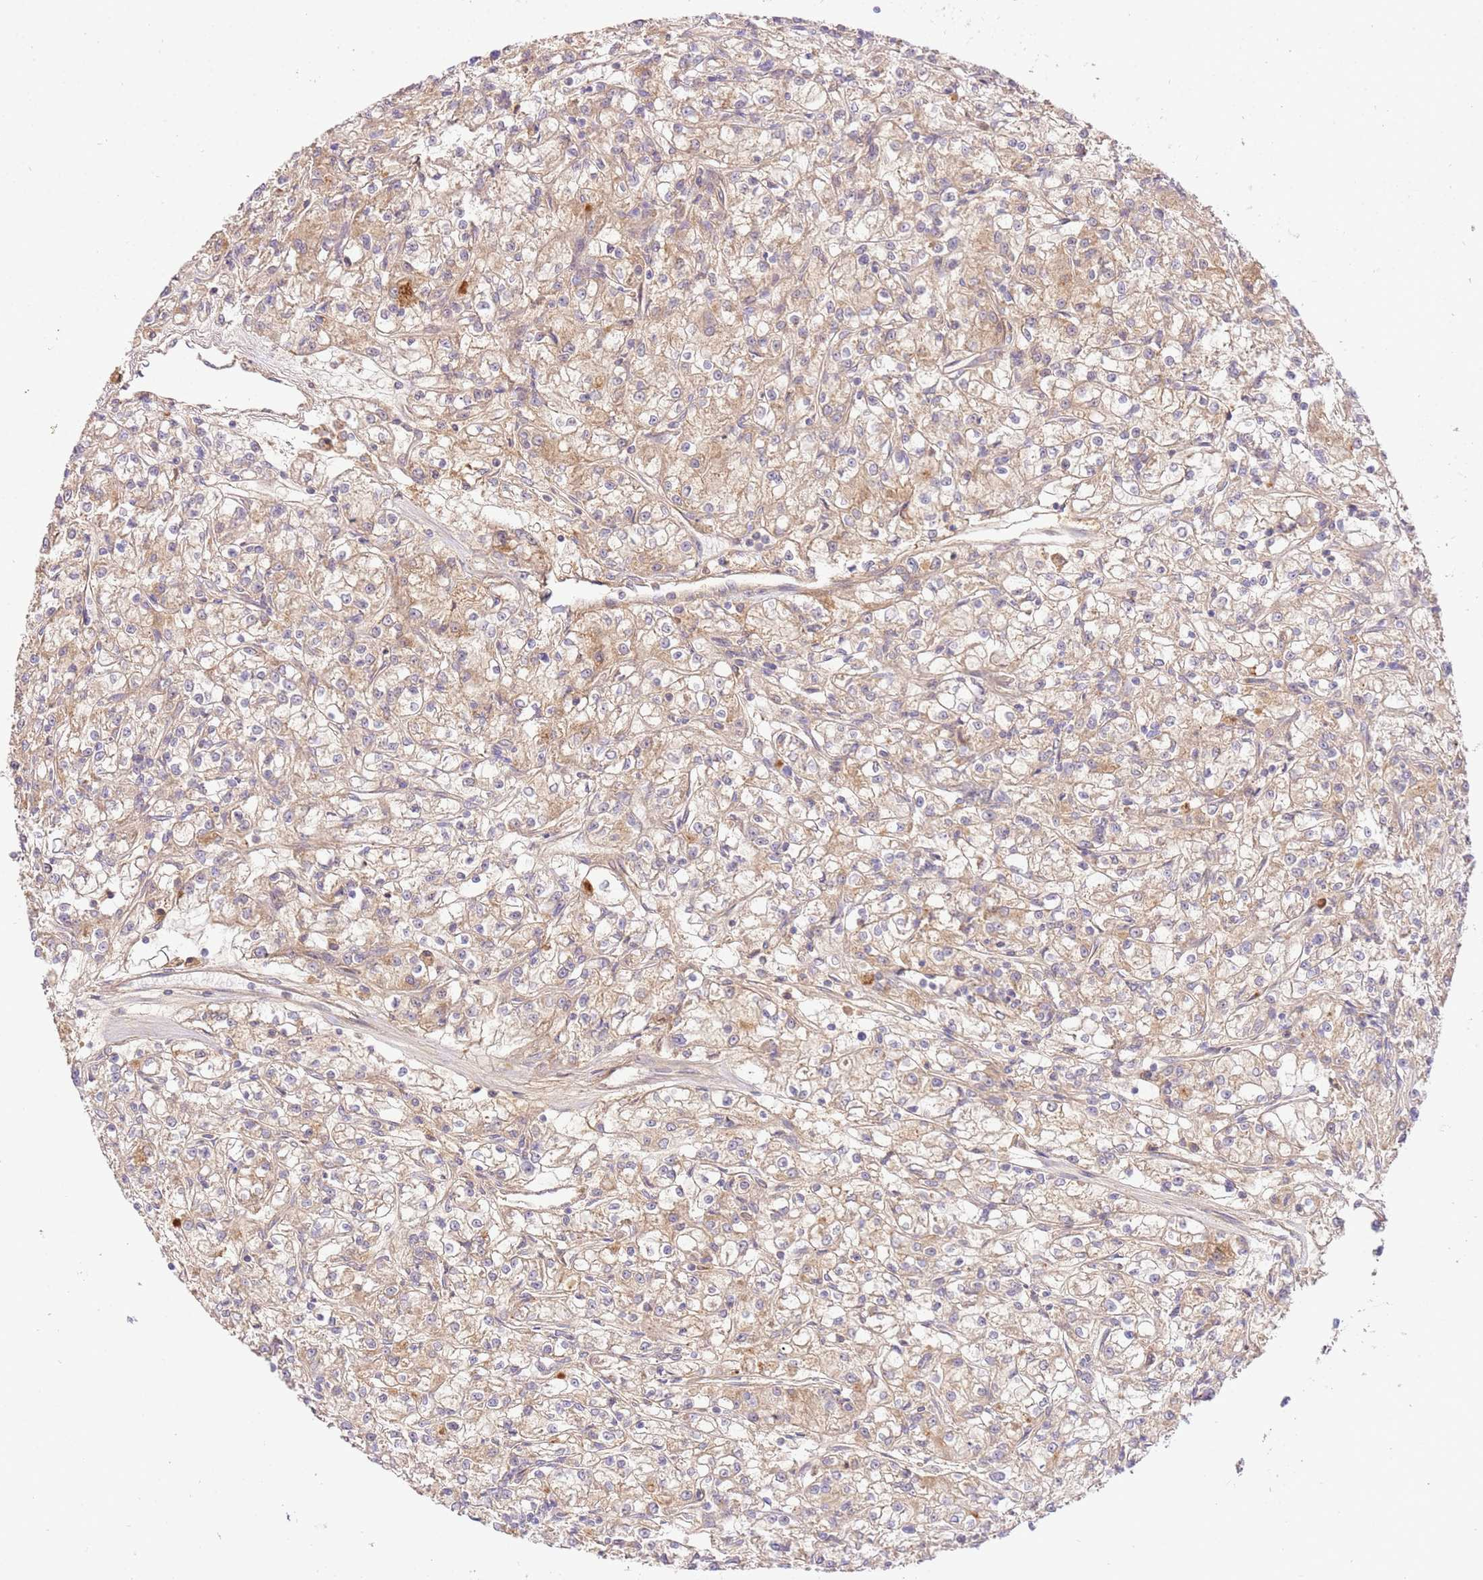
{"staining": {"intensity": "weak", "quantity": ">75%", "location": "cytoplasmic/membranous"}, "tissue": "renal cancer", "cell_type": "Tumor cells", "image_type": "cancer", "snomed": [{"axis": "morphology", "description": "Adenocarcinoma, NOS"}, {"axis": "topography", "description": "Kidney"}], "caption": "Immunohistochemistry (IHC) (DAB (3,3'-diaminobenzidine)) staining of human adenocarcinoma (renal) exhibits weak cytoplasmic/membranous protein staining in about >75% of tumor cells. Using DAB (brown) and hematoxylin (blue) stains, captured at high magnification using brightfield microscopy.", "gene": "C8G", "patient": {"sex": "female", "age": 59}}